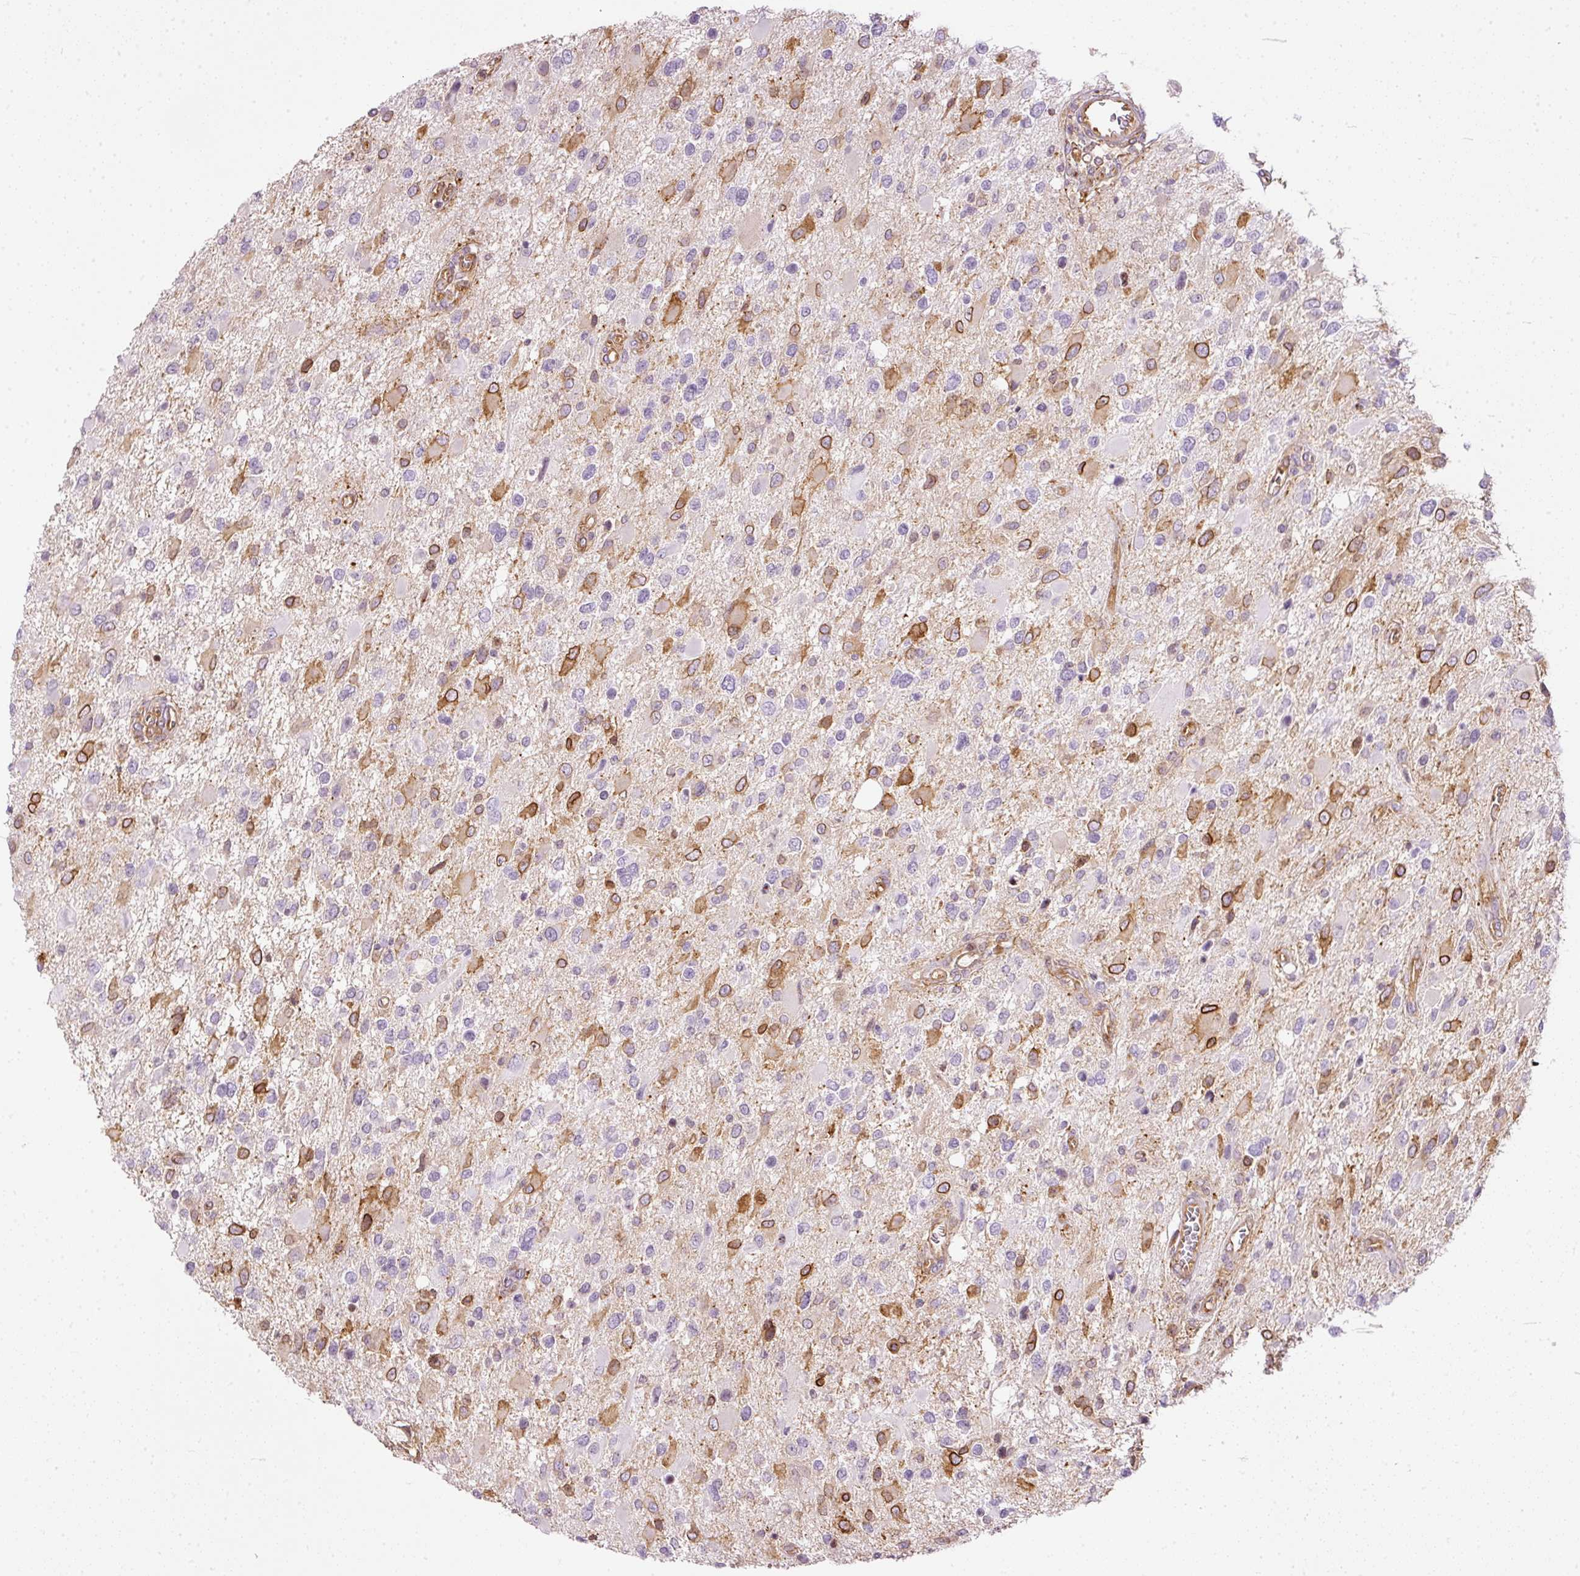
{"staining": {"intensity": "moderate", "quantity": "<25%", "location": "cytoplasmic/membranous,nuclear"}, "tissue": "glioma", "cell_type": "Tumor cells", "image_type": "cancer", "snomed": [{"axis": "morphology", "description": "Glioma, malignant, High grade"}, {"axis": "topography", "description": "Brain"}], "caption": "Immunohistochemistry (IHC) of glioma shows low levels of moderate cytoplasmic/membranous and nuclear staining in approximately <25% of tumor cells.", "gene": "SCNM1", "patient": {"sex": "male", "age": 53}}